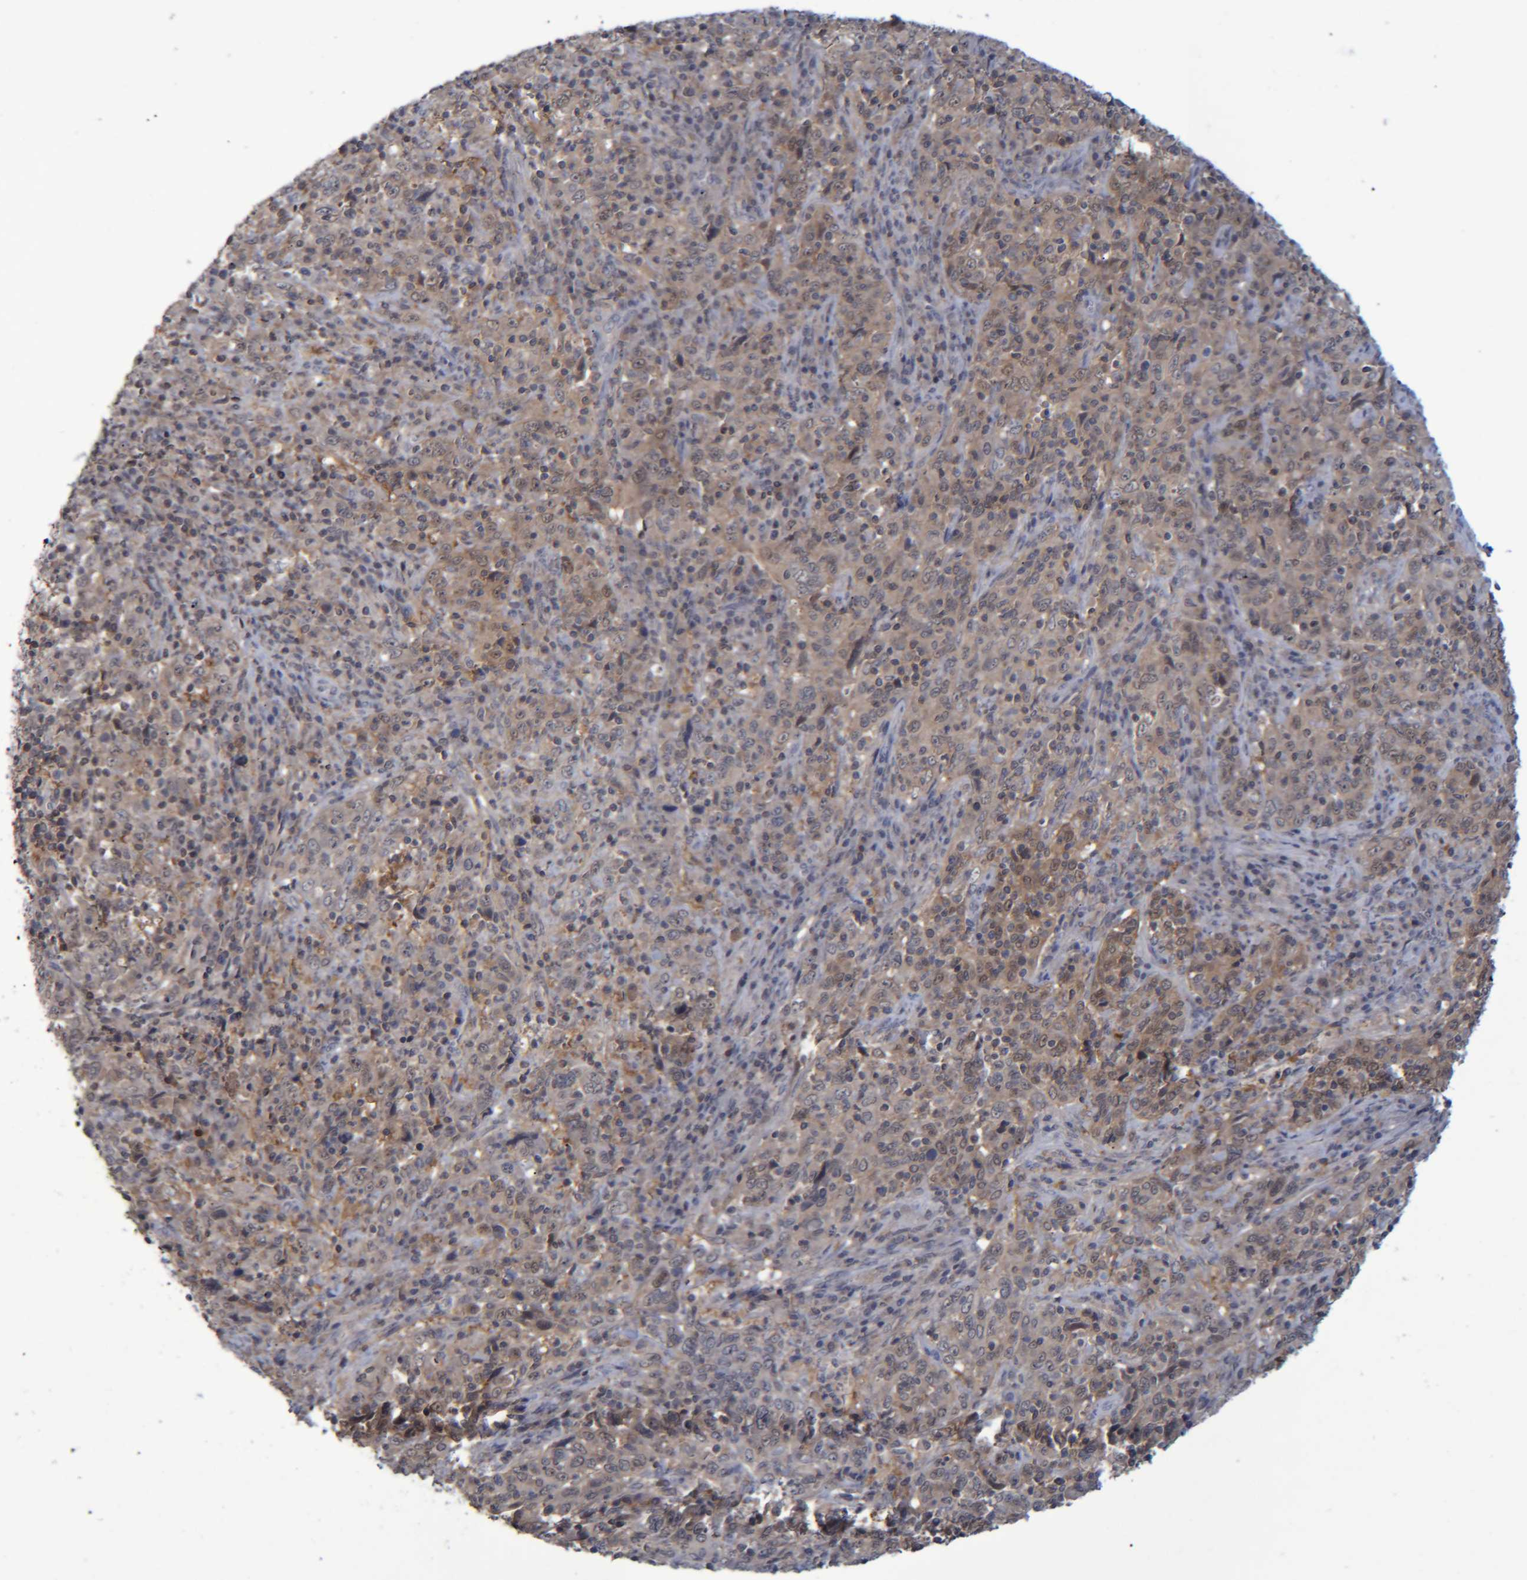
{"staining": {"intensity": "weak", "quantity": ">75%", "location": "cytoplasmic/membranous"}, "tissue": "cervical cancer", "cell_type": "Tumor cells", "image_type": "cancer", "snomed": [{"axis": "morphology", "description": "Squamous cell carcinoma, NOS"}, {"axis": "topography", "description": "Cervix"}], "caption": "Cervical squamous cell carcinoma was stained to show a protein in brown. There is low levels of weak cytoplasmic/membranous positivity in approximately >75% of tumor cells.", "gene": "PCYT2", "patient": {"sex": "female", "age": 46}}